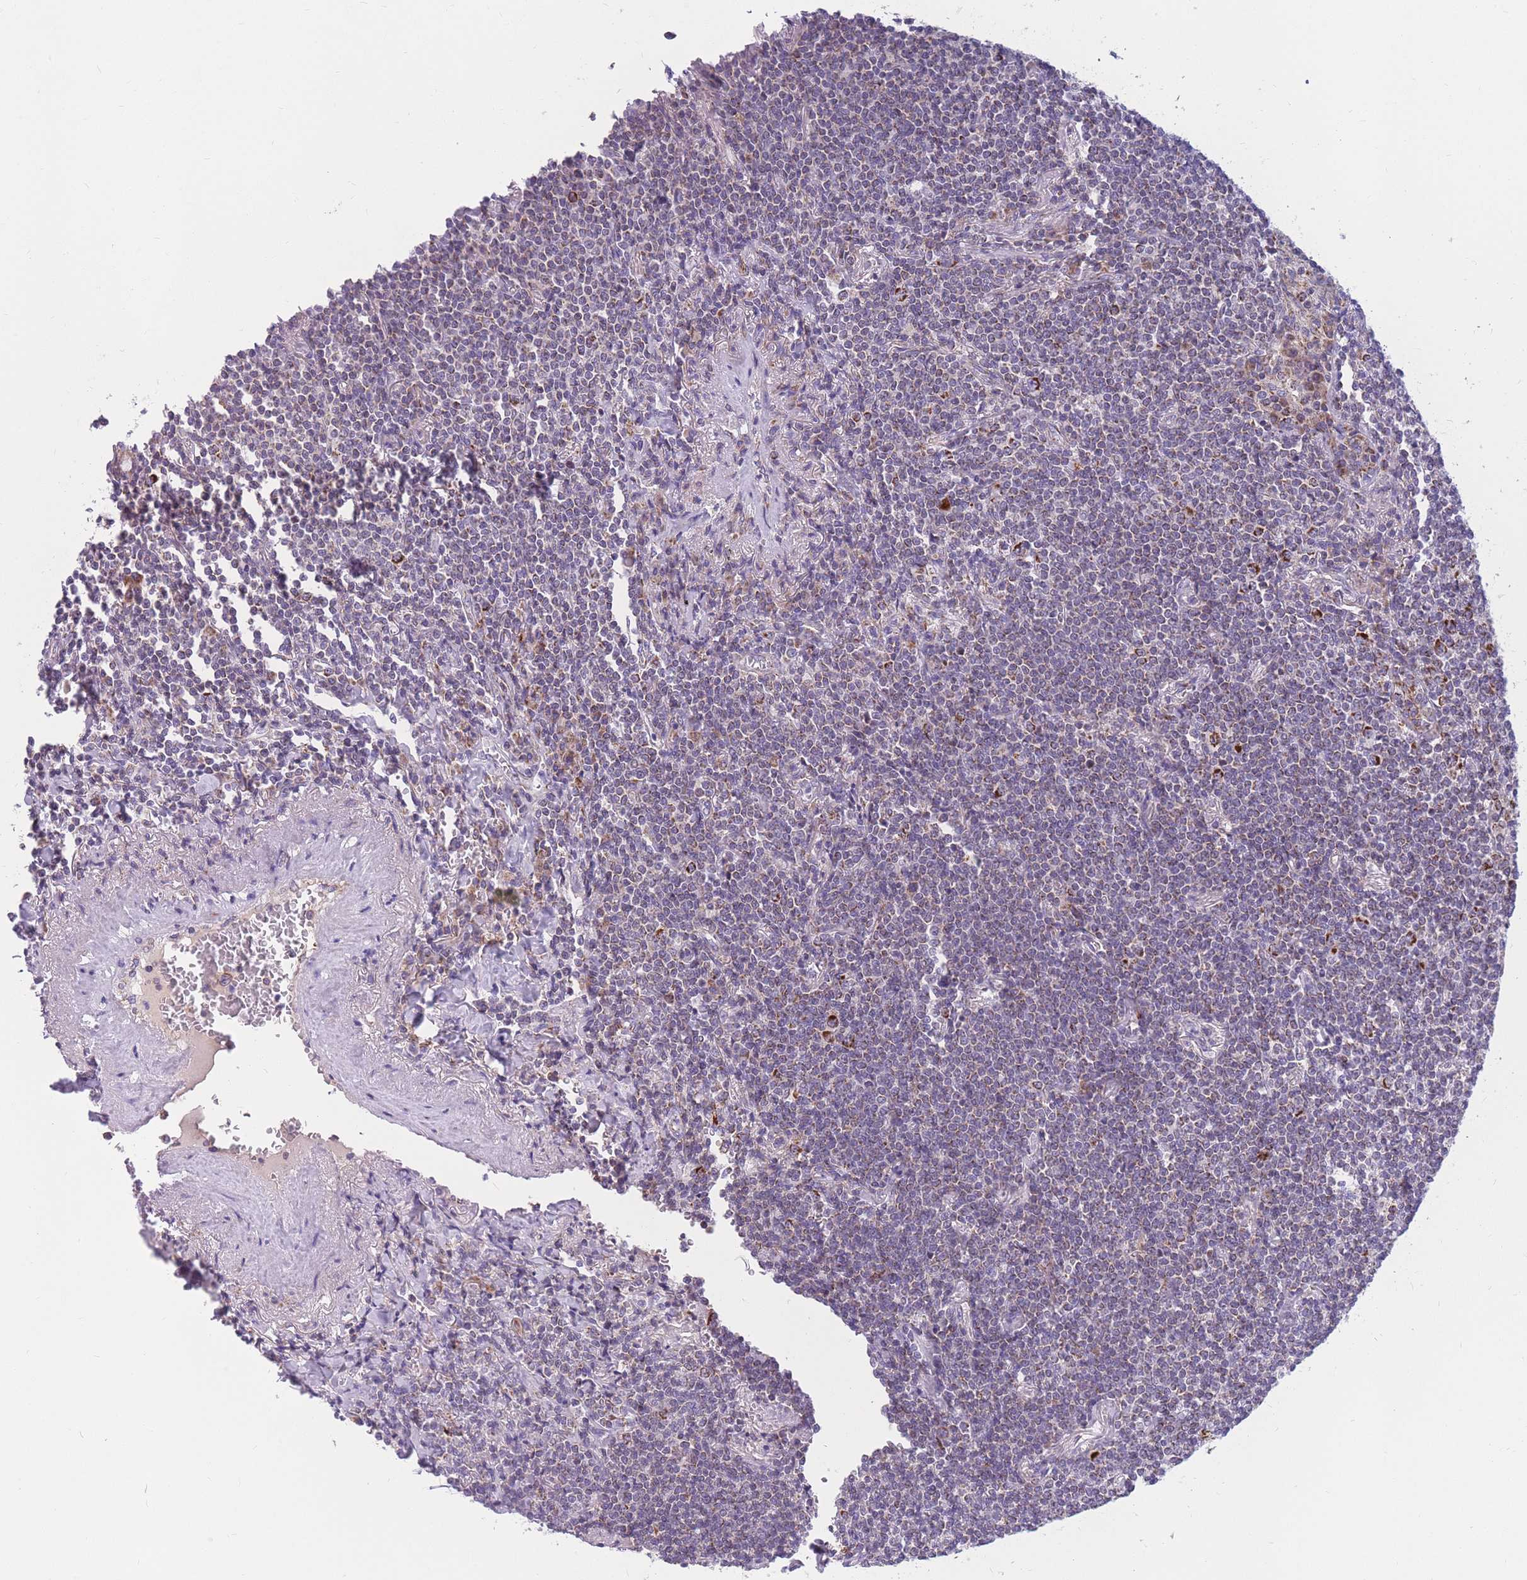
{"staining": {"intensity": "moderate", "quantity": "<25%", "location": "cytoplasmic/membranous"}, "tissue": "lymphoma", "cell_type": "Tumor cells", "image_type": "cancer", "snomed": [{"axis": "morphology", "description": "Malignant lymphoma, non-Hodgkin's type, Low grade"}, {"axis": "topography", "description": "Lung"}], "caption": "Lymphoma stained with DAB (3,3'-diaminobenzidine) IHC shows low levels of moderate cytoplasmic/membranous expression in about <25% of tumor cells.", "gene": "MRPS11", "patient": {"sex": "female", "age": 71}}